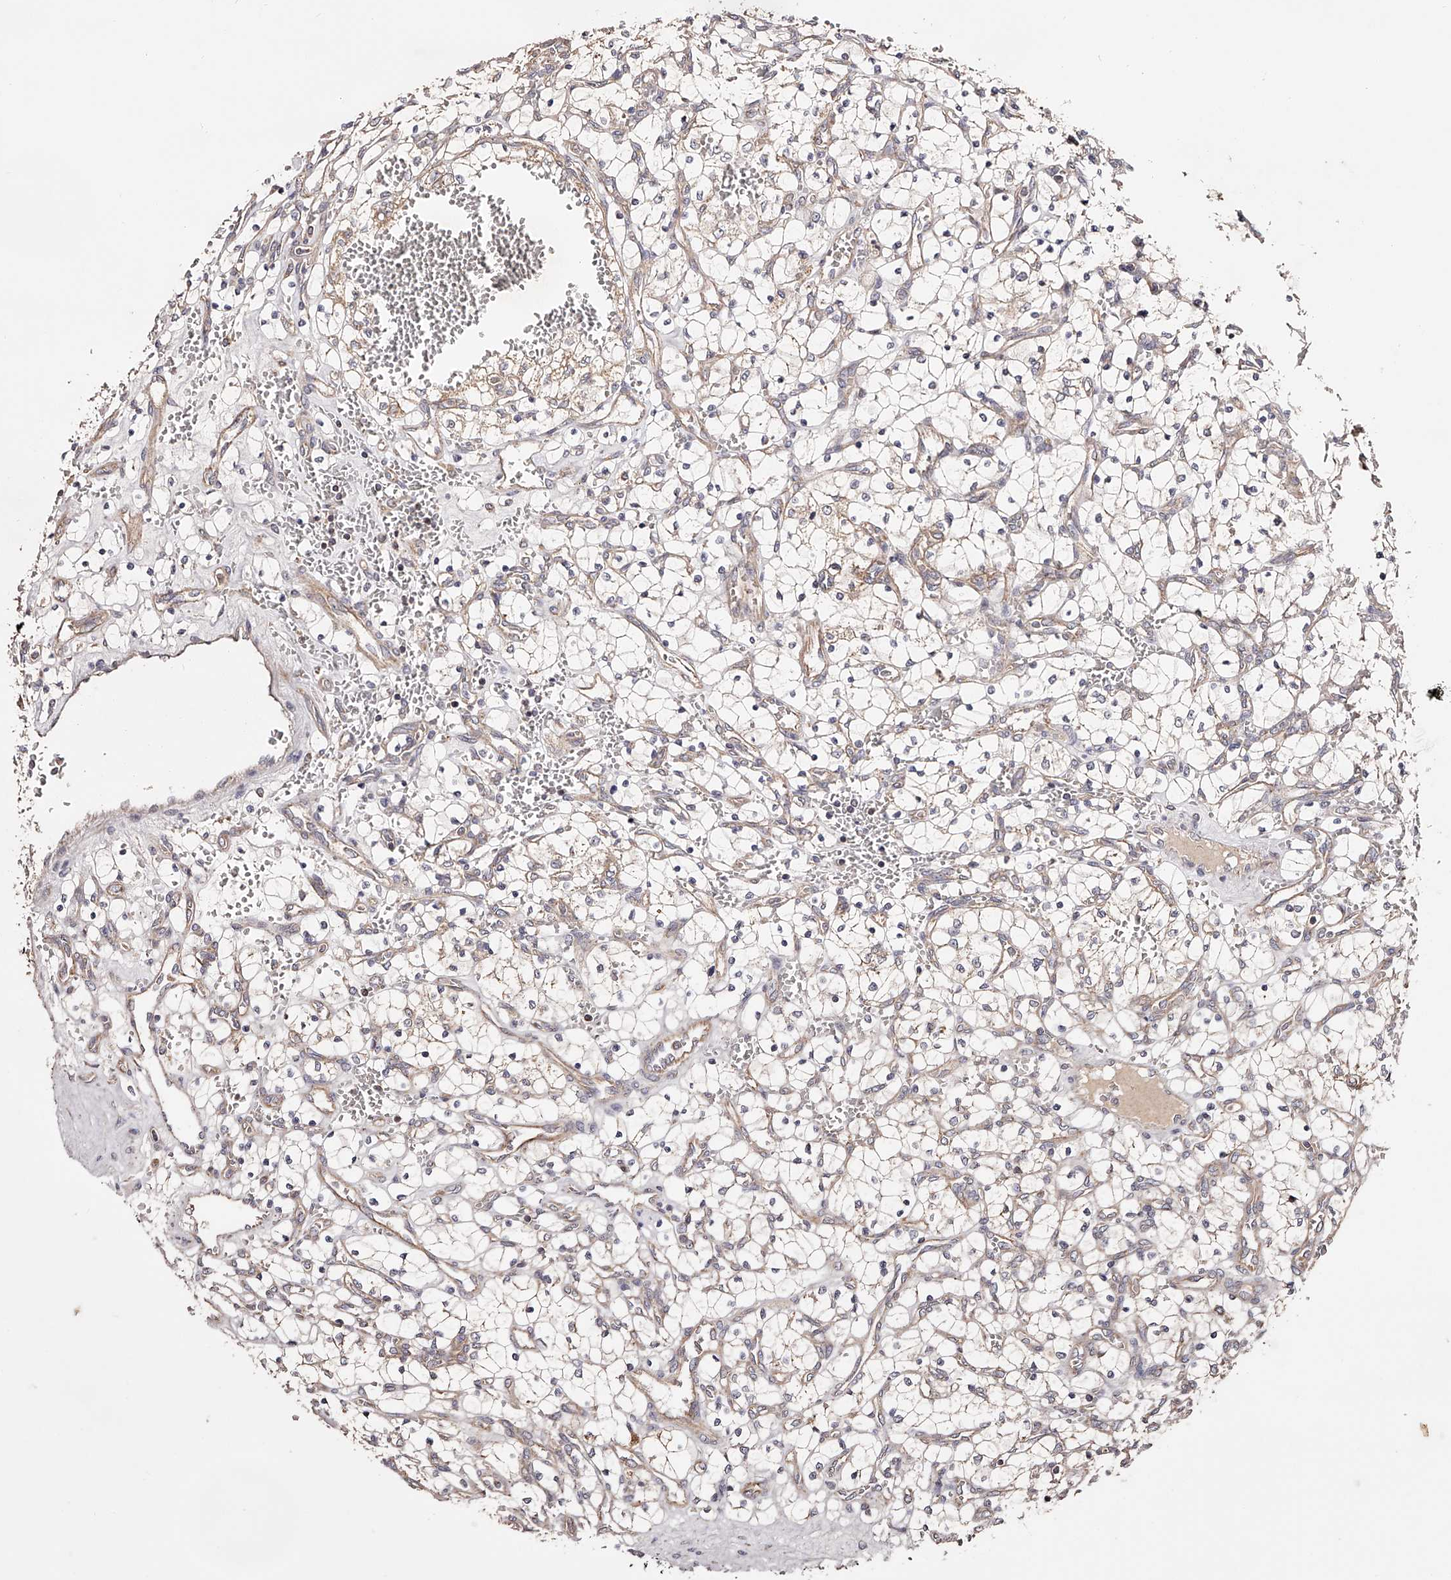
{"staining": {"intensity": "negative", "quantity": "none", "location": "none"}, "tissue": "renal cancer", "cell_type": "Tumor cells", "image_type": "cancer", "snomed": [{"axis": "morphology", "description": "Adenocarcinoma, NOS"}, {"axis": "topography", "description": "Kidney"}], "caption": "Tumor cells show no significant expression in adenocarcinoma (renal).", "gene": "USP21", "patient": {"sex": "female", "age": 69}}